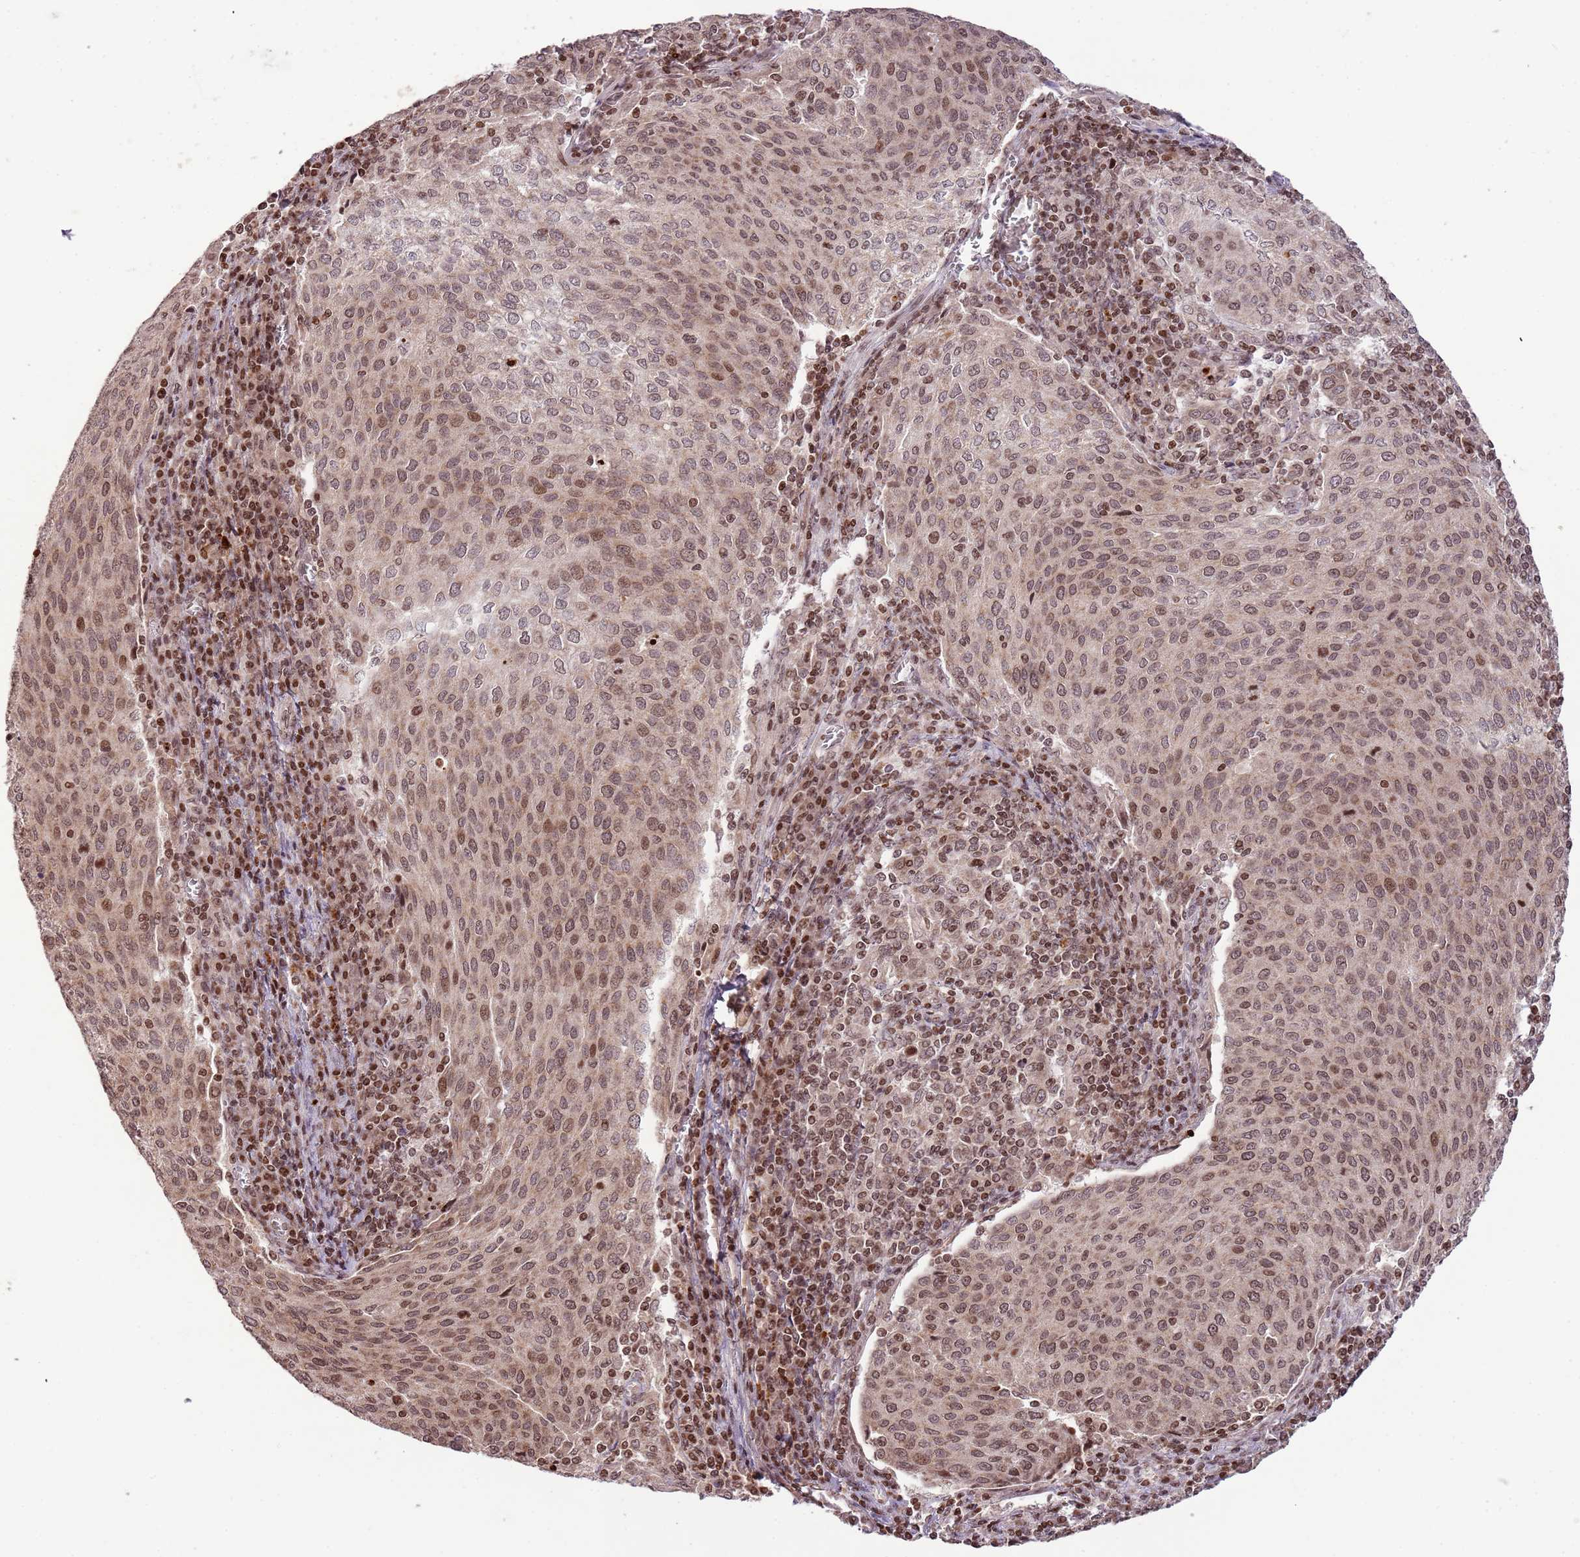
{"staining": {"intensity": "moderate", "quantity": ">75%", "location": "nuclear"}, "tissue": "cervical cancer", "cell_type": "Tumor cells", "image_type": "cancer", "snomed": [{"axis": "morphology", "description": "Squamous cell carcinoma, NOS"}, {"axis": "topography", "description": "Cervix"}], "caption": "Approximately >75% of tumor cells in human cervical squamous cell carcinoma exhibit moderate nuclear protein positivity as visualized by brown immunohistochemical staining.", "gene": "SAMSN1", "patient": {"sex": "female", "age": 46}}